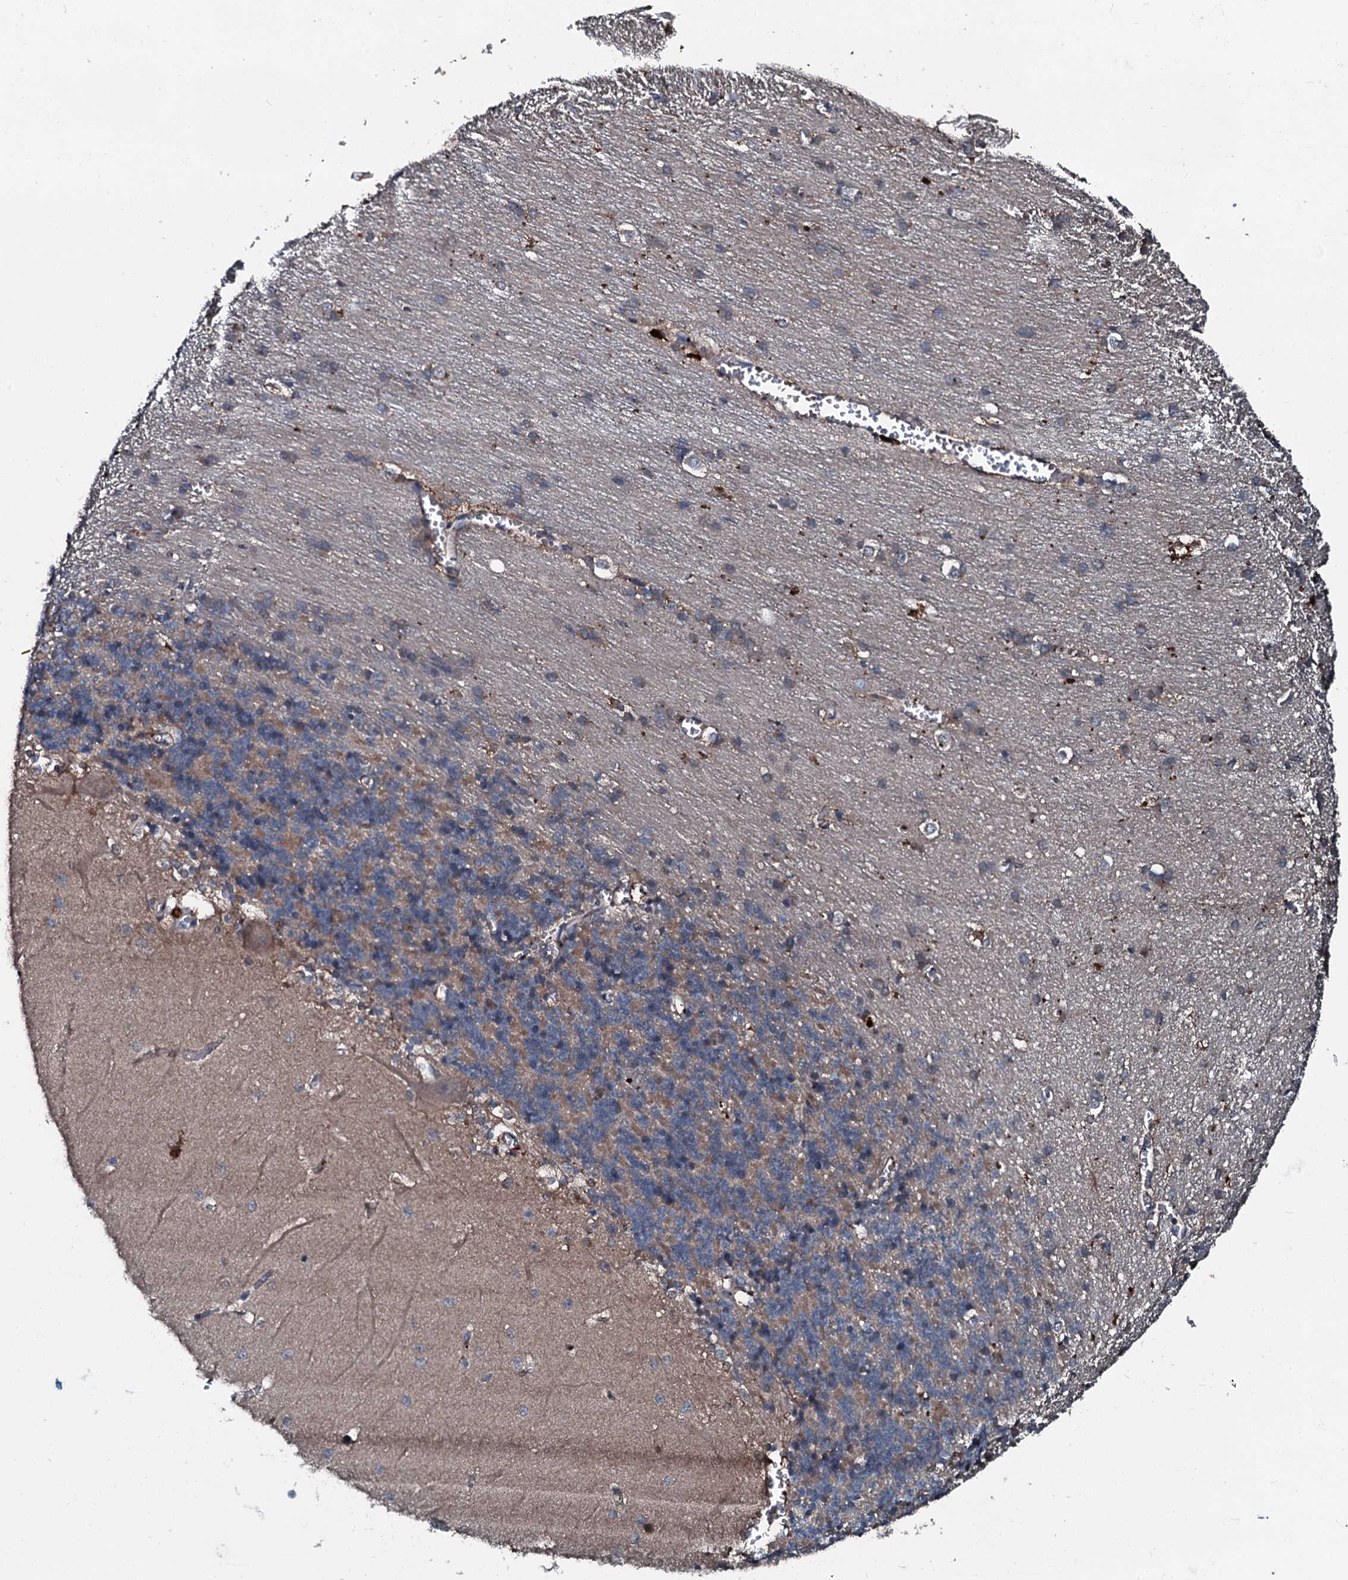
{"staining": {"intensity": "weak", "quantity": "<25%", "location": "cytoplasmic/membranous"}, "tissue": "cerebellum", "cell_type": "Cells in granular layer", "image_type": "normal", "snomed": [{"axis": "morphology", "description": "Normal tissue, NOS"}, {"axis": "topography", "description": "Cerebellum"}], "caption": "A high-resolution photomicrograph shows immunohistochemistry (IHC) staining of benign cerebellum, which shows no significant staining in cells in granular layer. (DAB immunohistochemistry with hematoxylin counter stain).", "gene": "AARS1", "patient": {"sex": "male", "age": 37}}